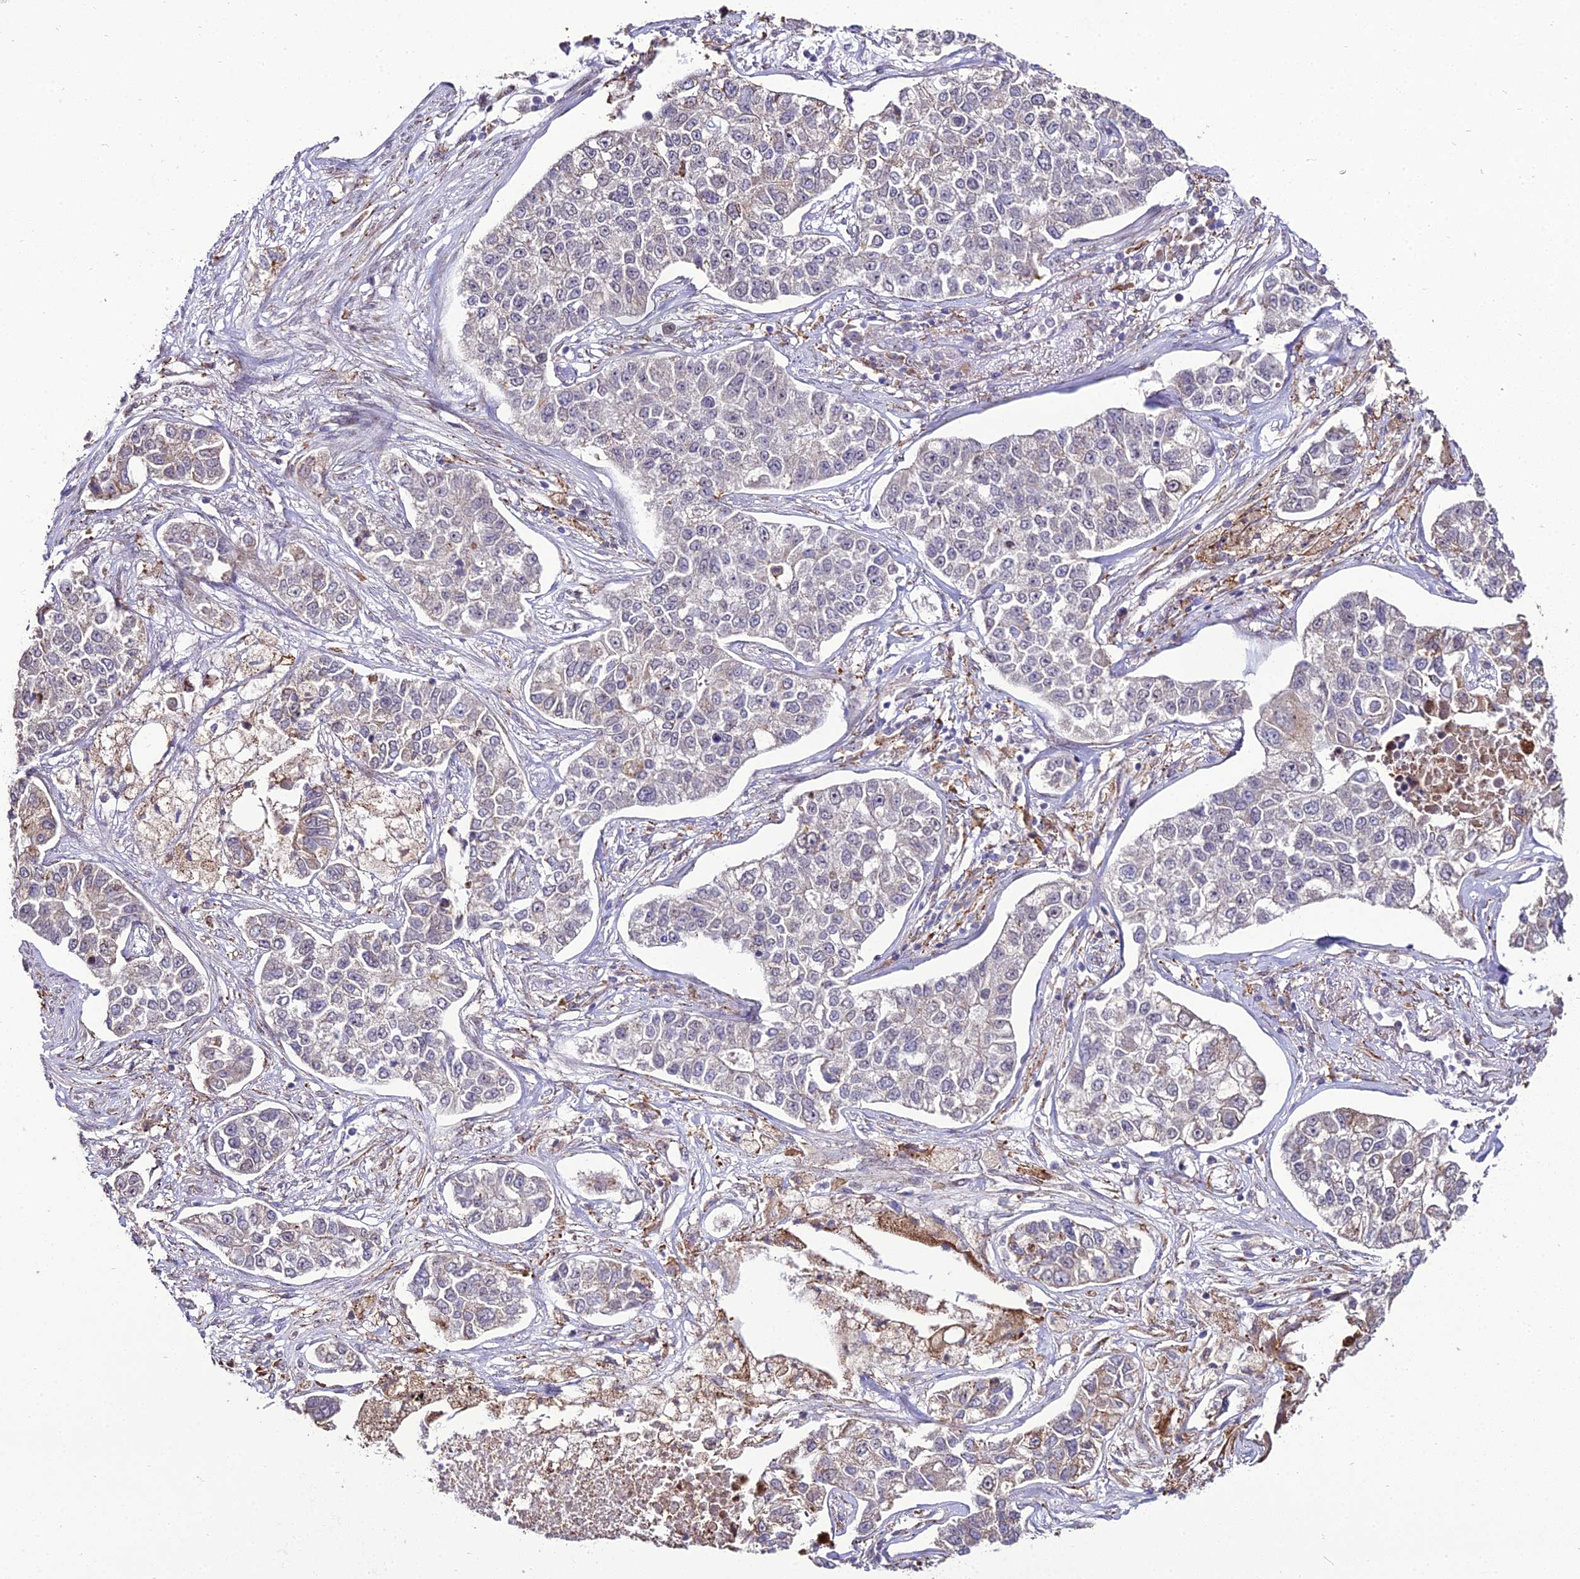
{"staining": {"intensity": "weak", "quantity": "<25%", "location": "cytoplasmic/membranous"}, "tissue": "lung cancer", "cell_type": "Tumor cells", "image_type": "cancer", "snomed": [{"axis": "morphology", "description": "Adenocarcinoma, NOS"}, {"axis": "topography", "description": "Lung"}], "caption": "Immunohistochemistry (IHC) of adenocarcinoma (lung) shows no staining in tumor cells.", "gene": "TROAP", "patient": {"sex": "male", "age": 49}}